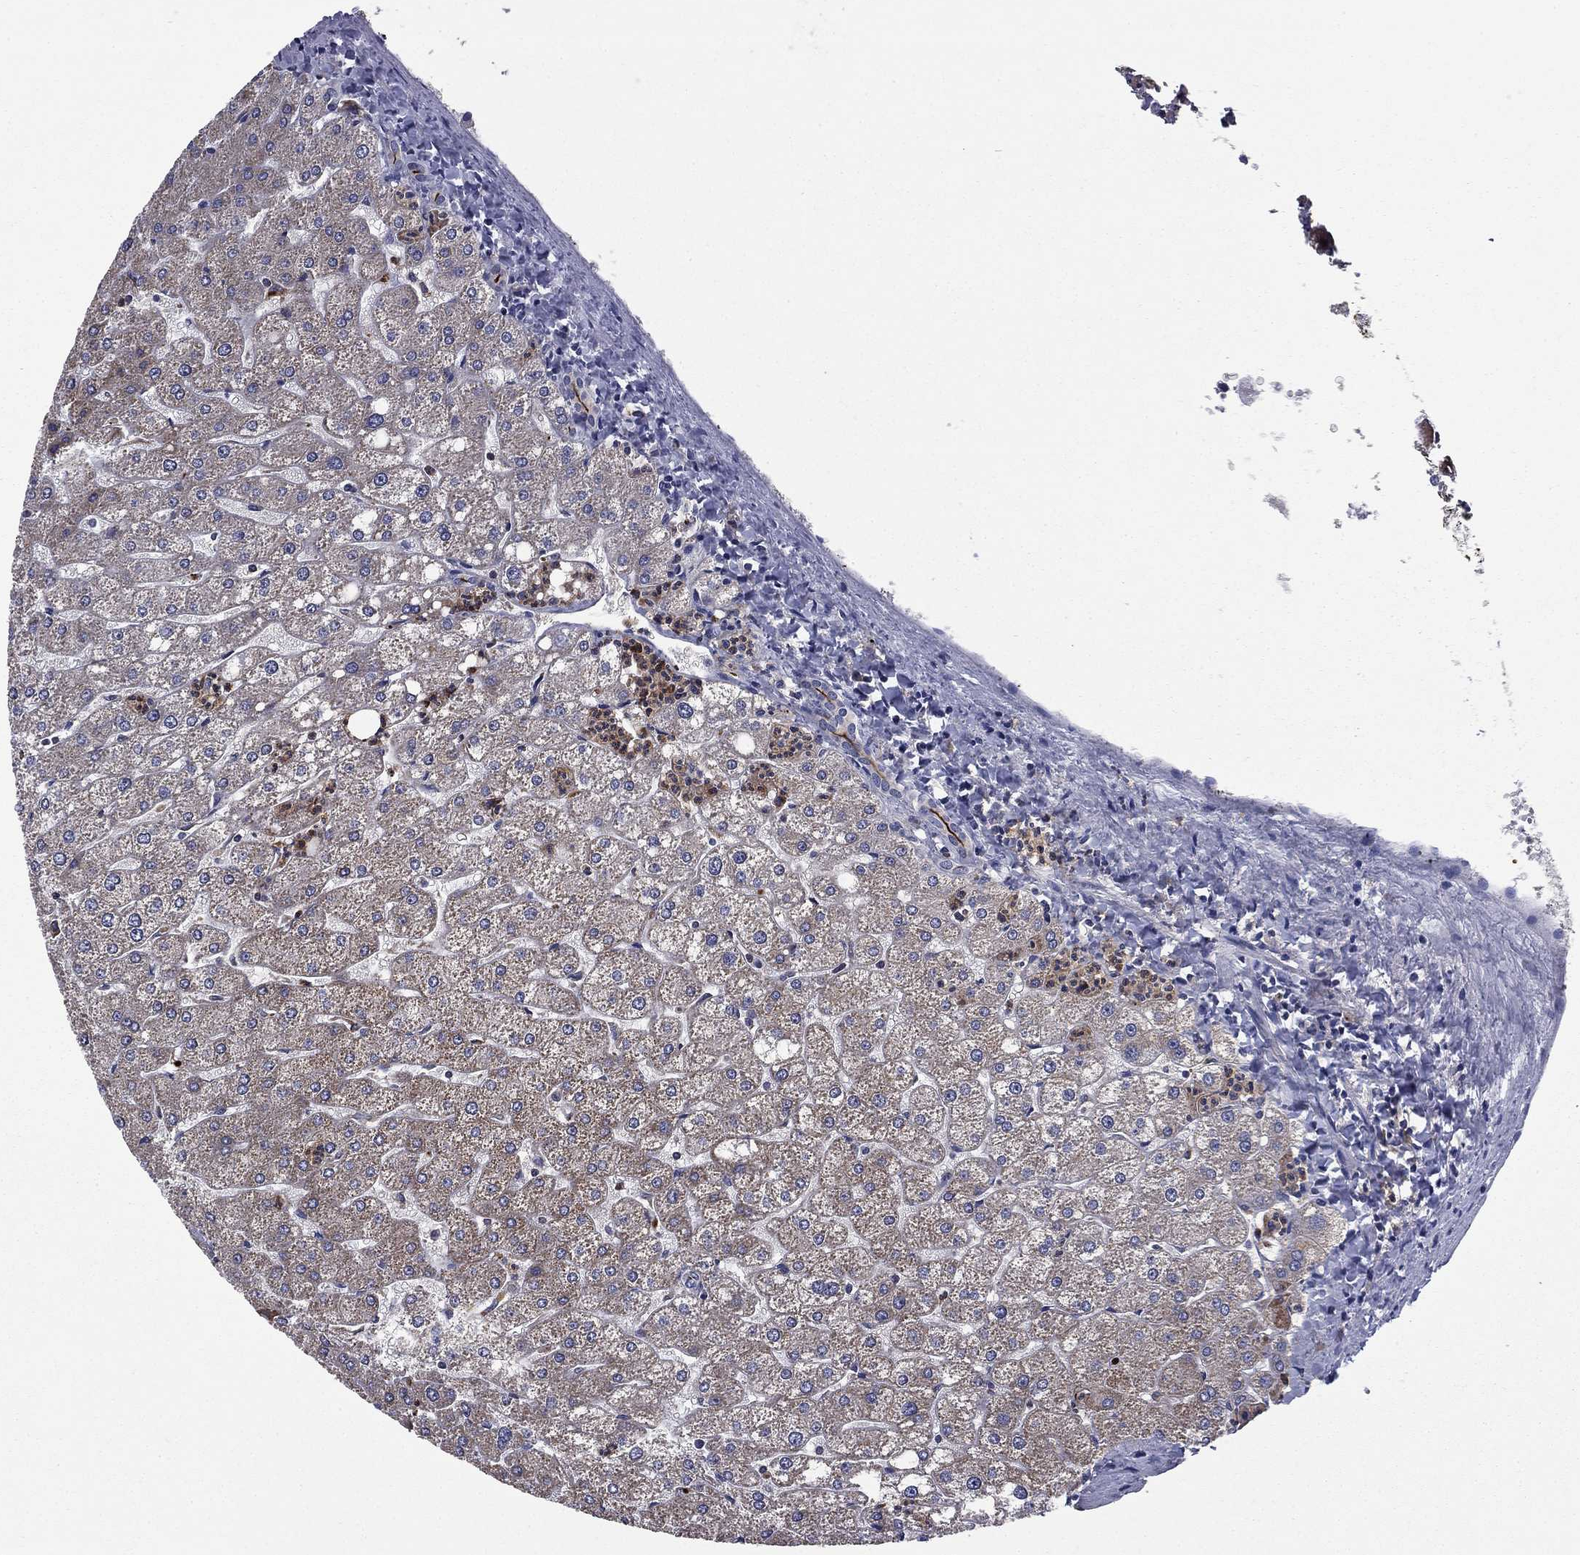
{"staining": {"intensity": "negative", "quantity": "none", "location": "none"}, "tissue": "liver", "cell_type": "Cholangiocytes", "image_type": "normal", "snomed": [{"axis": "morphology", "description": "Normal tissue, NOS"}, {"axis": "topography", "description": "Liver"}], "caption": "DAB (3,3'-diaminobenzidine) immunohistochemical staining of unremarkable liver reveals no significant expression in cholangiocytes. Brightfield microscopy of immunohistochemistry stained with DAB (brown) and hematoxylin (blue), captured at high magnification.", "gene": "CEACAM7", "patient": {"sex": "male", "age": 67}}